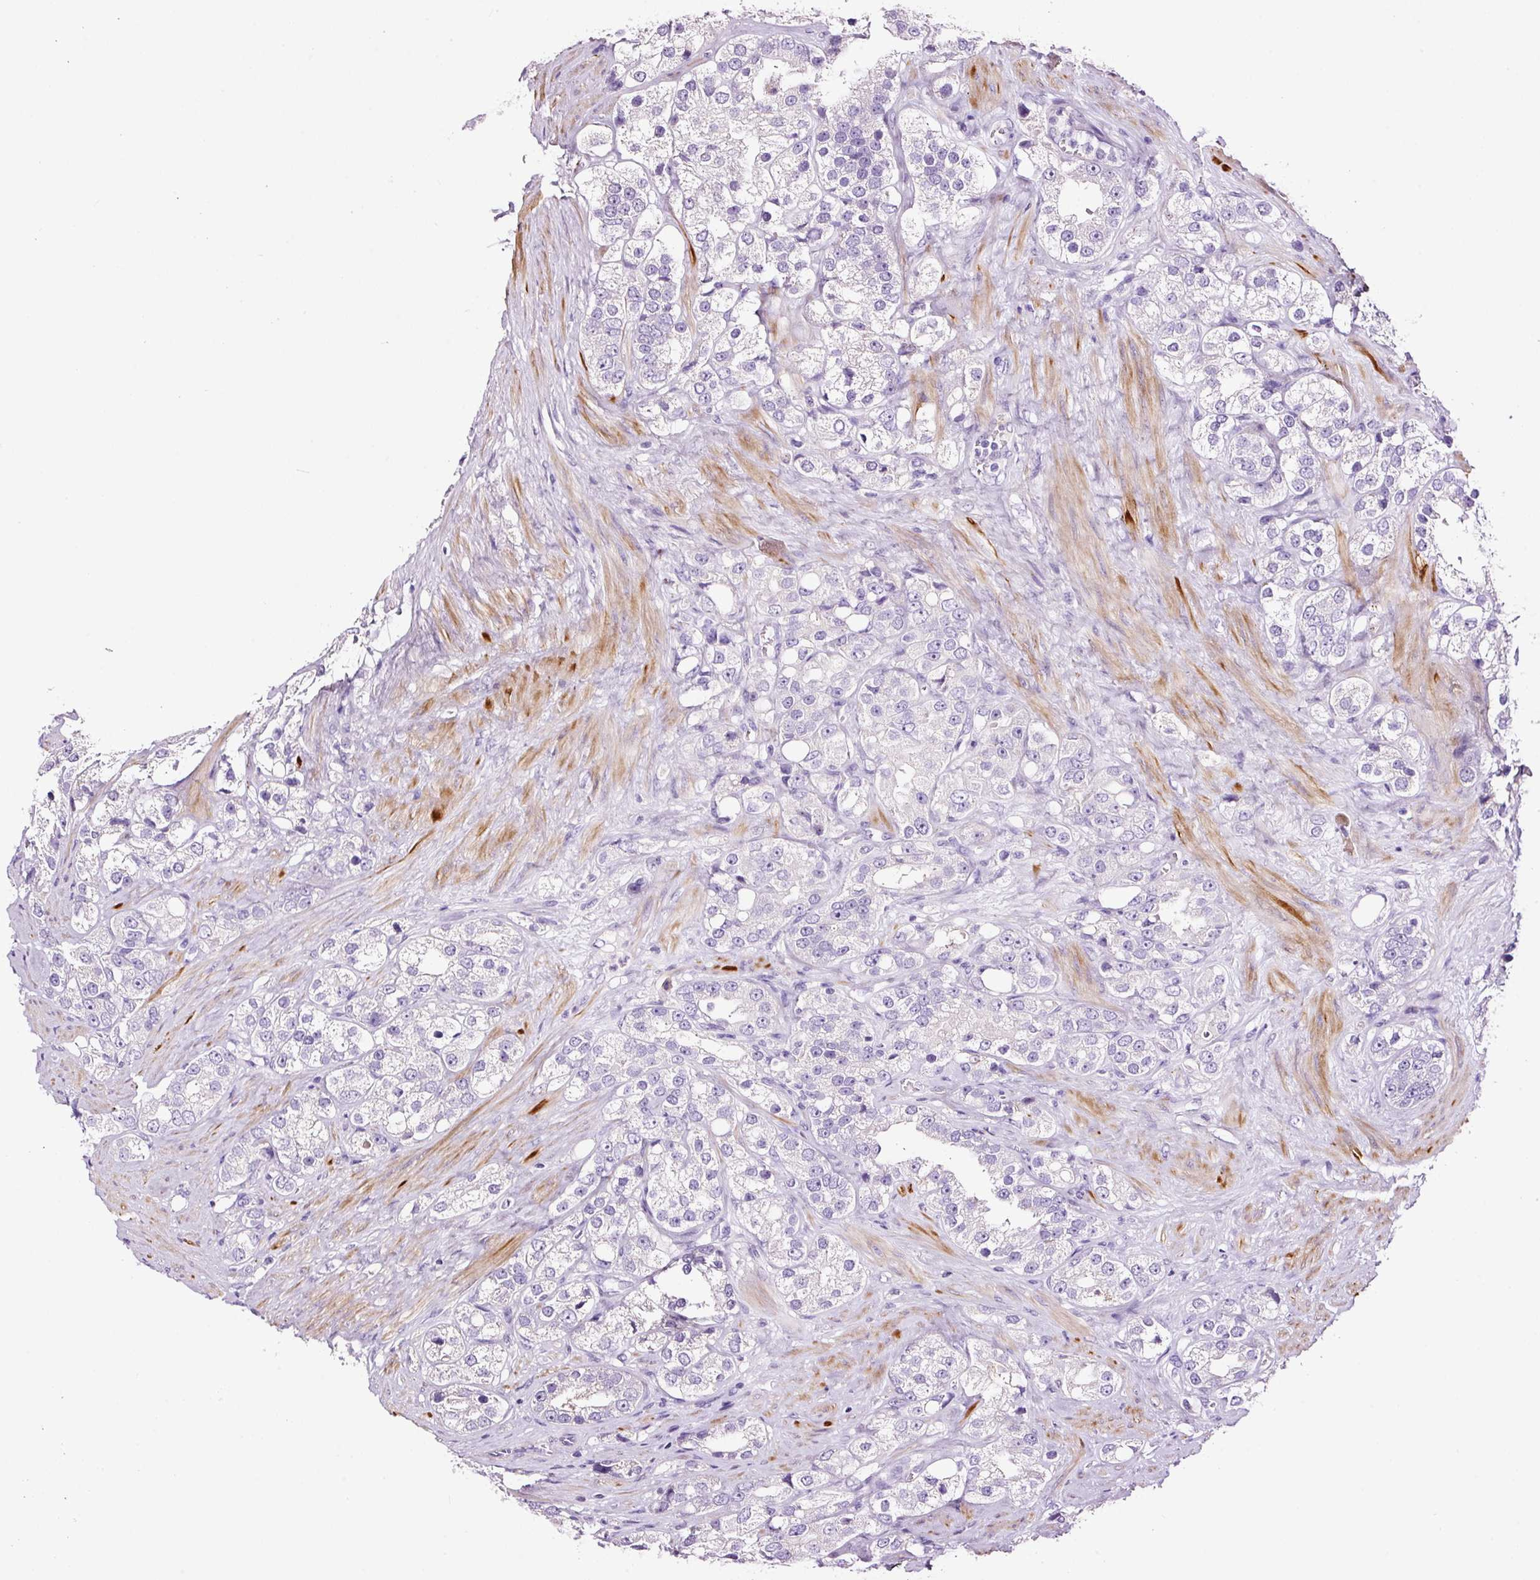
{"staining": {"intensity": "negative", "quantity": "none", "location": "none"}, "tissue": "prostate cancer", "cell_type": "Tumor cells", "image_type": "cancer", "snomed": [{"axis": "morphology", "description": "Adenocarcinoma, NOS"}, {"axis": "topography", "description": "Prostate"}], "caption": "Human prostate adenocarcinoma stained for a protein using immunohistochemistry (IHC) reveals no positivity in tumor cells.", "gene": "PAM", "patient": {"sex": "male", "age": 79}}